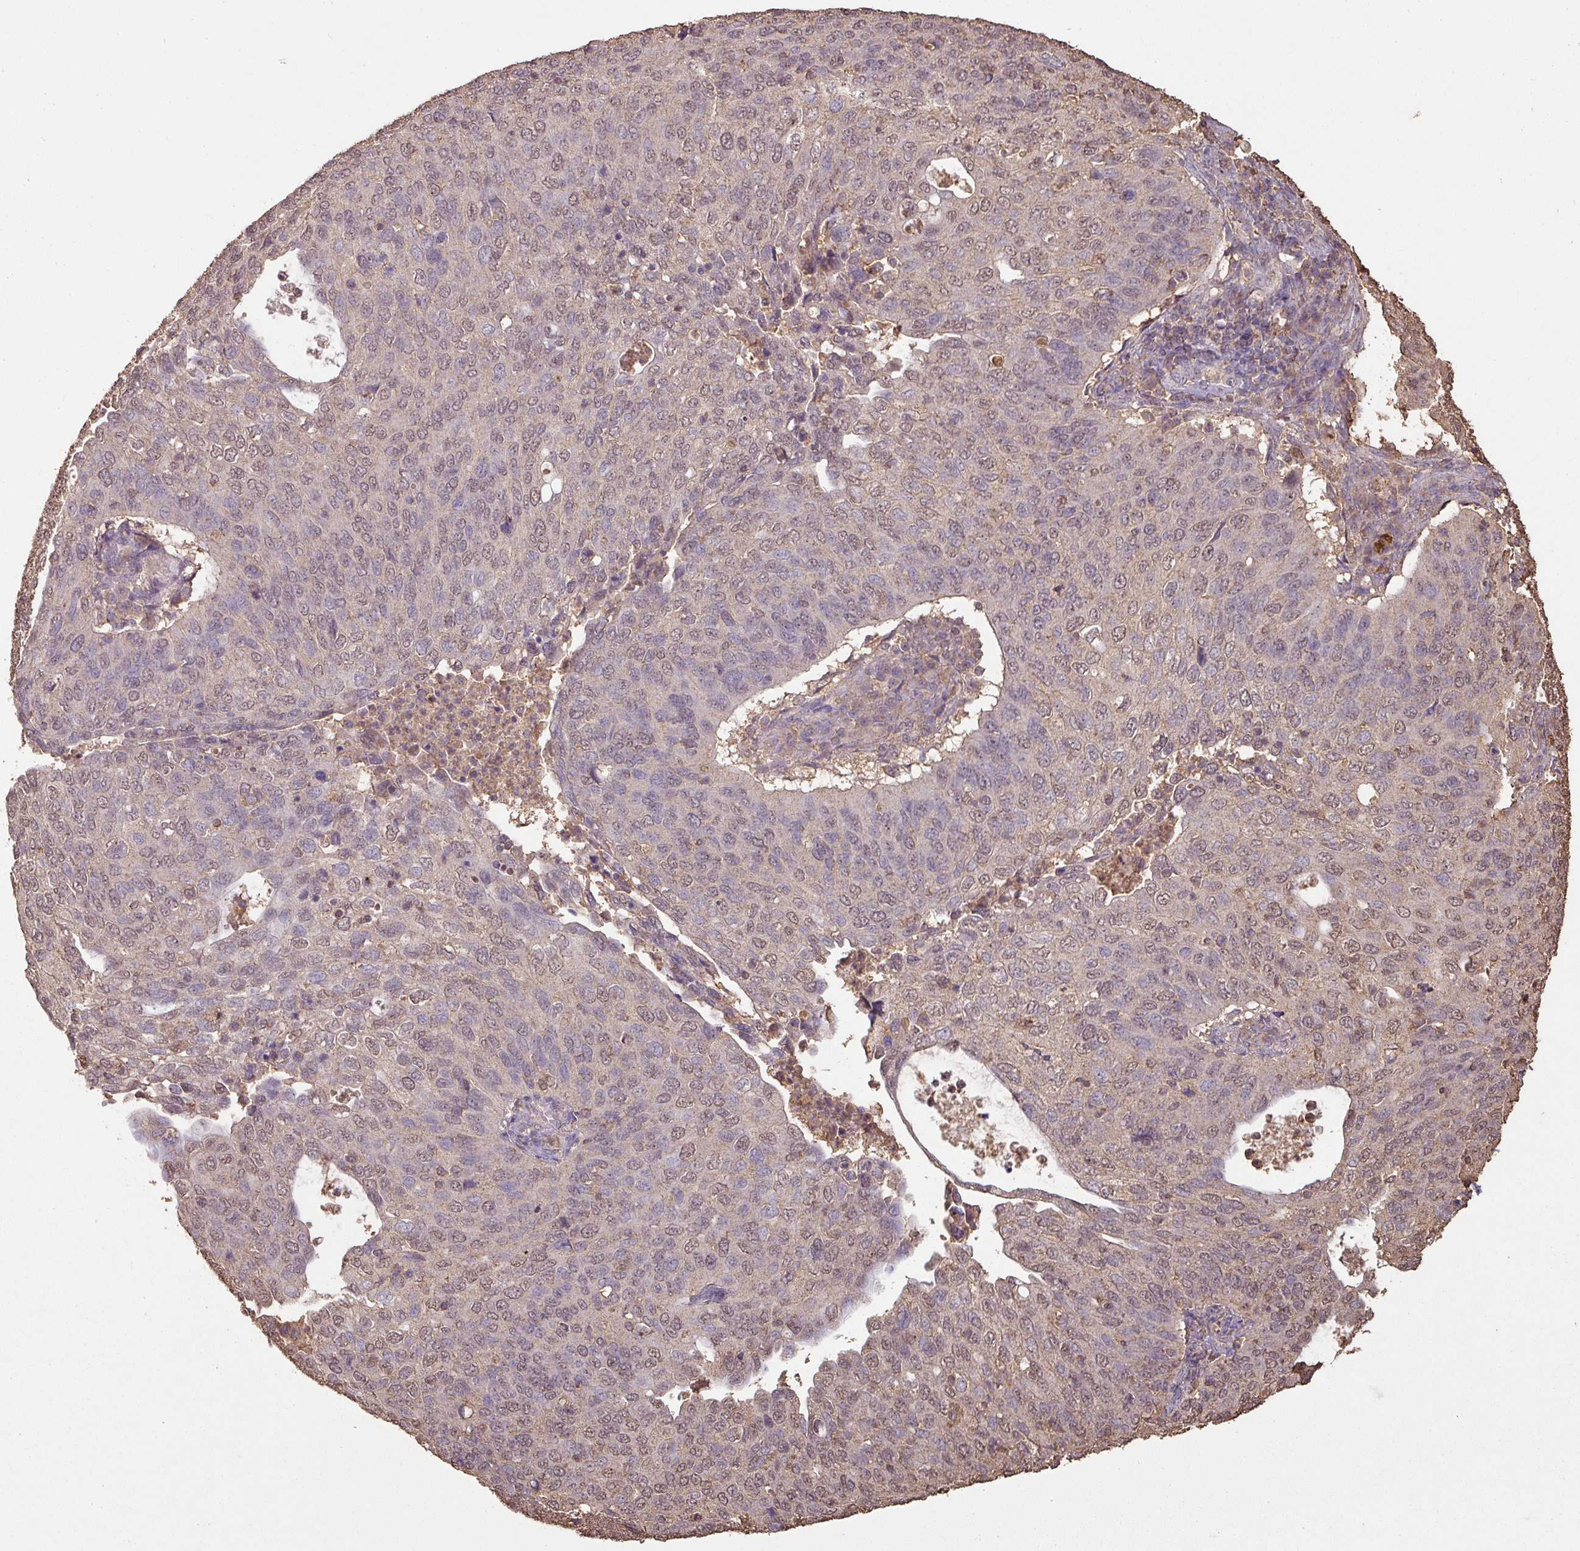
{"staining": {"intensity": "weak", "quantity": "25%-75%", "location": "nuclear"}, "tissue": "cervical cancer", "cell_type": "Tumor cells", "image_type": "cancer", "snomed": [{"axis": "morphology", "description": "Squamous cell carcinoma, NOS"}, {"axis": "topography", "description": "Cervix"}], "caption": "About 25%-75% of tumor cells in human cervical cancer (squamous cell carcinoma) demonstrate weak nuclear protein staining as visualized by brown immunohistochemical staining.", "gene": "ATAT1", "patient": {"sex": "female", "age": 36}}